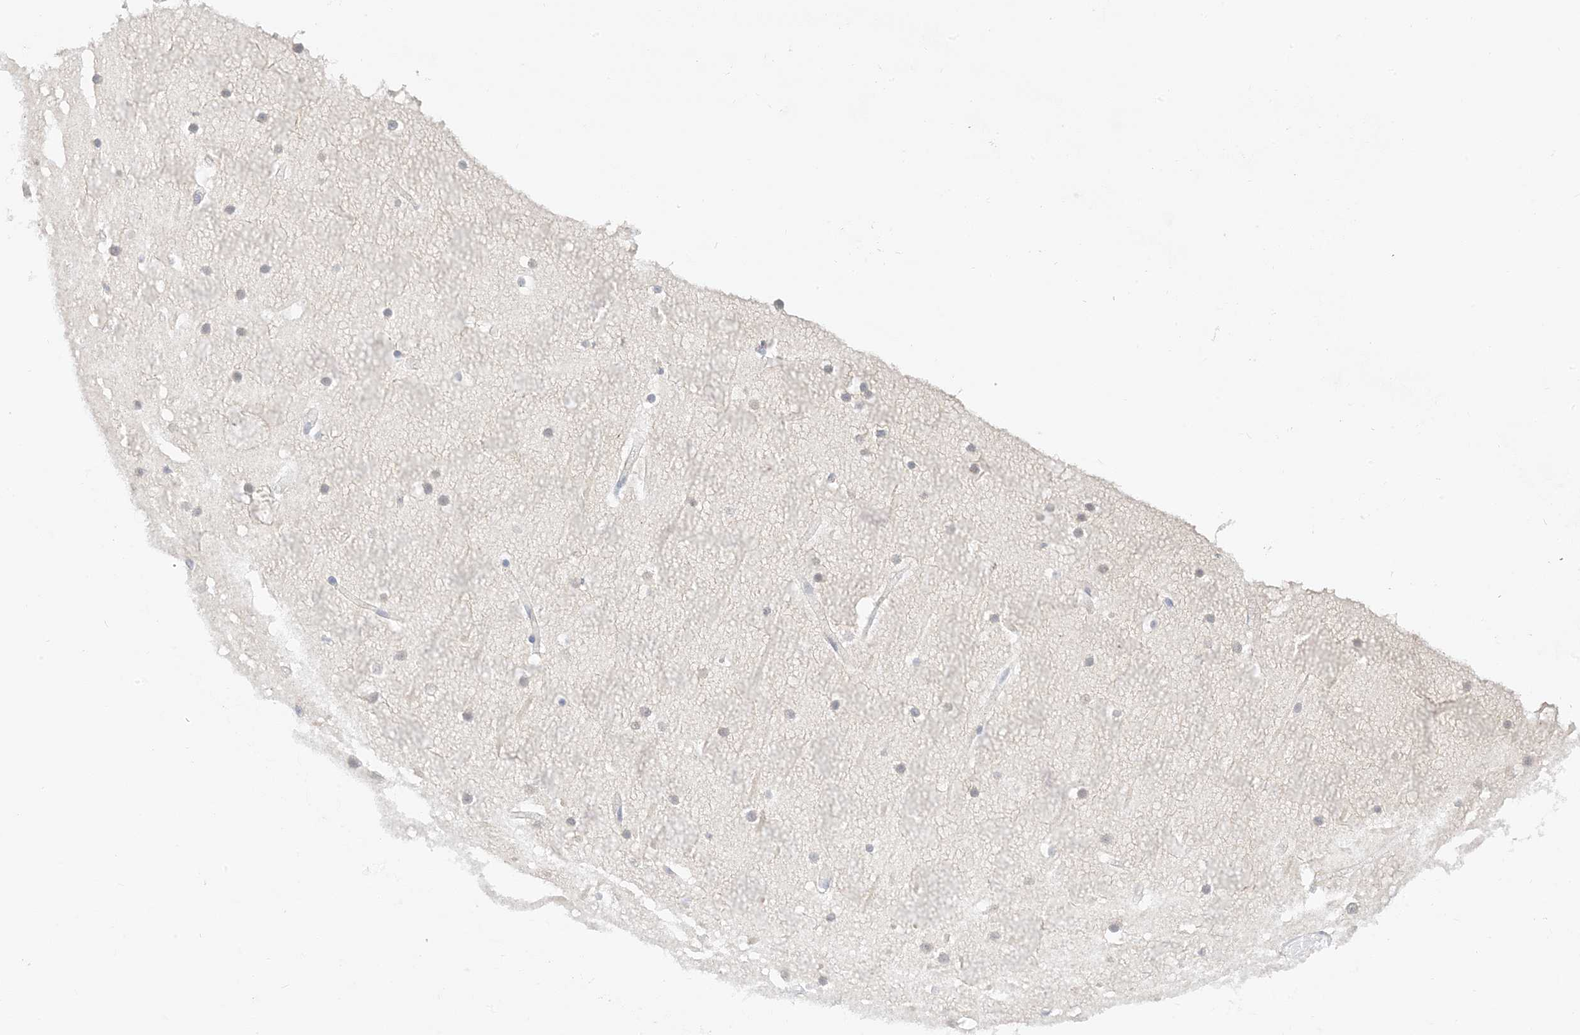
{"staining": {"intensity": "weak", "quantity": "<25%", "location": "nuclear"}, "tissue": "cerebellum", "cell_type": "Cells in granular layer", "image_type": "normal", "snomed": [{"axis": "morphology", "description": "Normal tissue, NOS"}, {"axis": "topography", "description": "Cerebellum"}], "caption": "Immunohistochemical staining of unremarkable cerebellum shows no significant expression in cells in granular layer. (Brightfield microscopy of DAB (3,3'-diaminobenzidine) immunohistochemistry (IHC) at high magnification).", "gene": "GCA", "patient": {"sex": "female", "age": 28}}